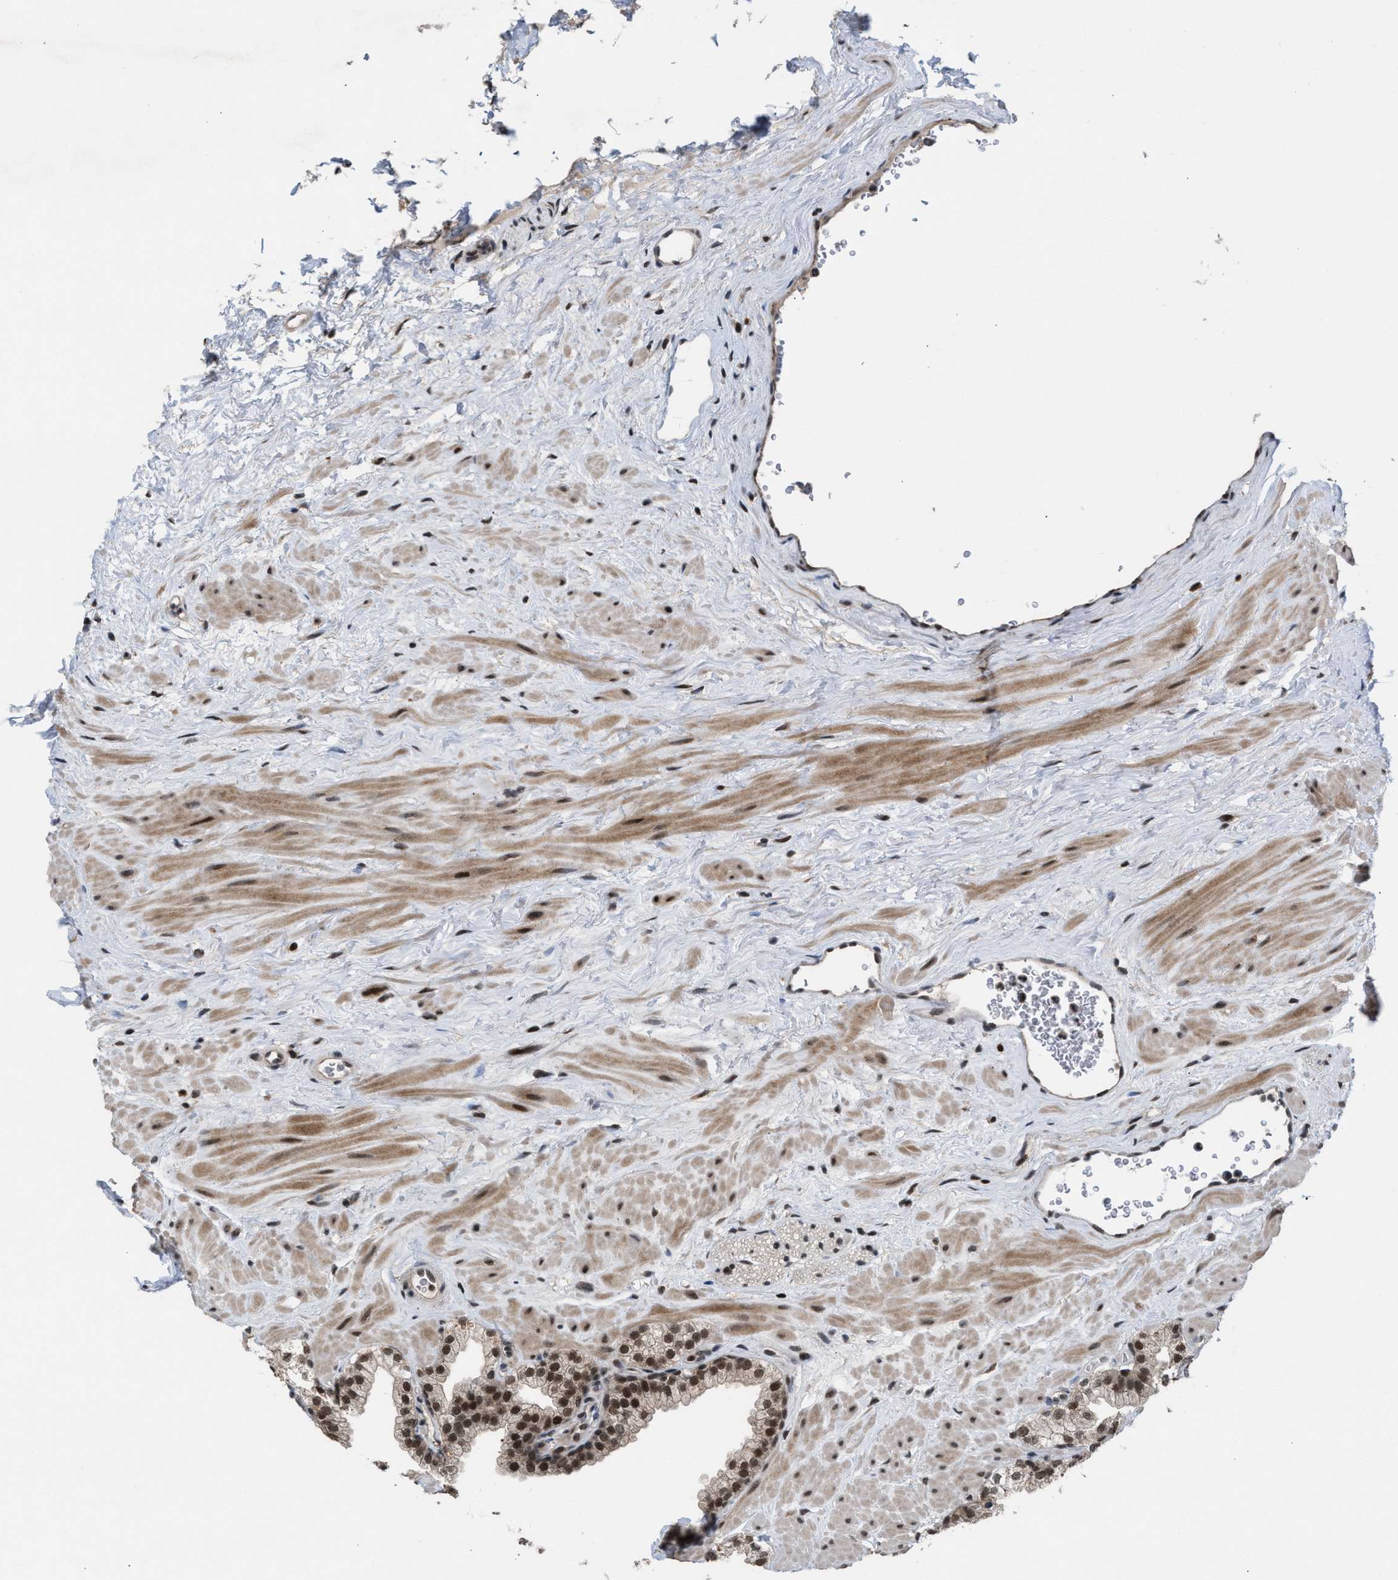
{"staining": {"intensity": "strong", "quantity": ">75%", "location": "cytoplasmic/membranous,nuclear"}, "tissue": "prostate", "cell_type": "Glandular cells", "image_type": "normal", "snomed": [{"axis": "morphology", "description": "Normal tissue, NOS"}, {"axis": "morphology", "description": "Urothelial carcinoma, Low grade"}, {"axis": "topography", "description": "Urinary bladder"}, {"axis": "topography", "description": "Prostate"}], "caption": "Prostate stained with a brown dye reveals strong cytoplasmic/membranous,nuclear positive expression in about >75% of glandular cells.", "gene": "C9orf78", "patient": {"sex": "male", "age": 60}}